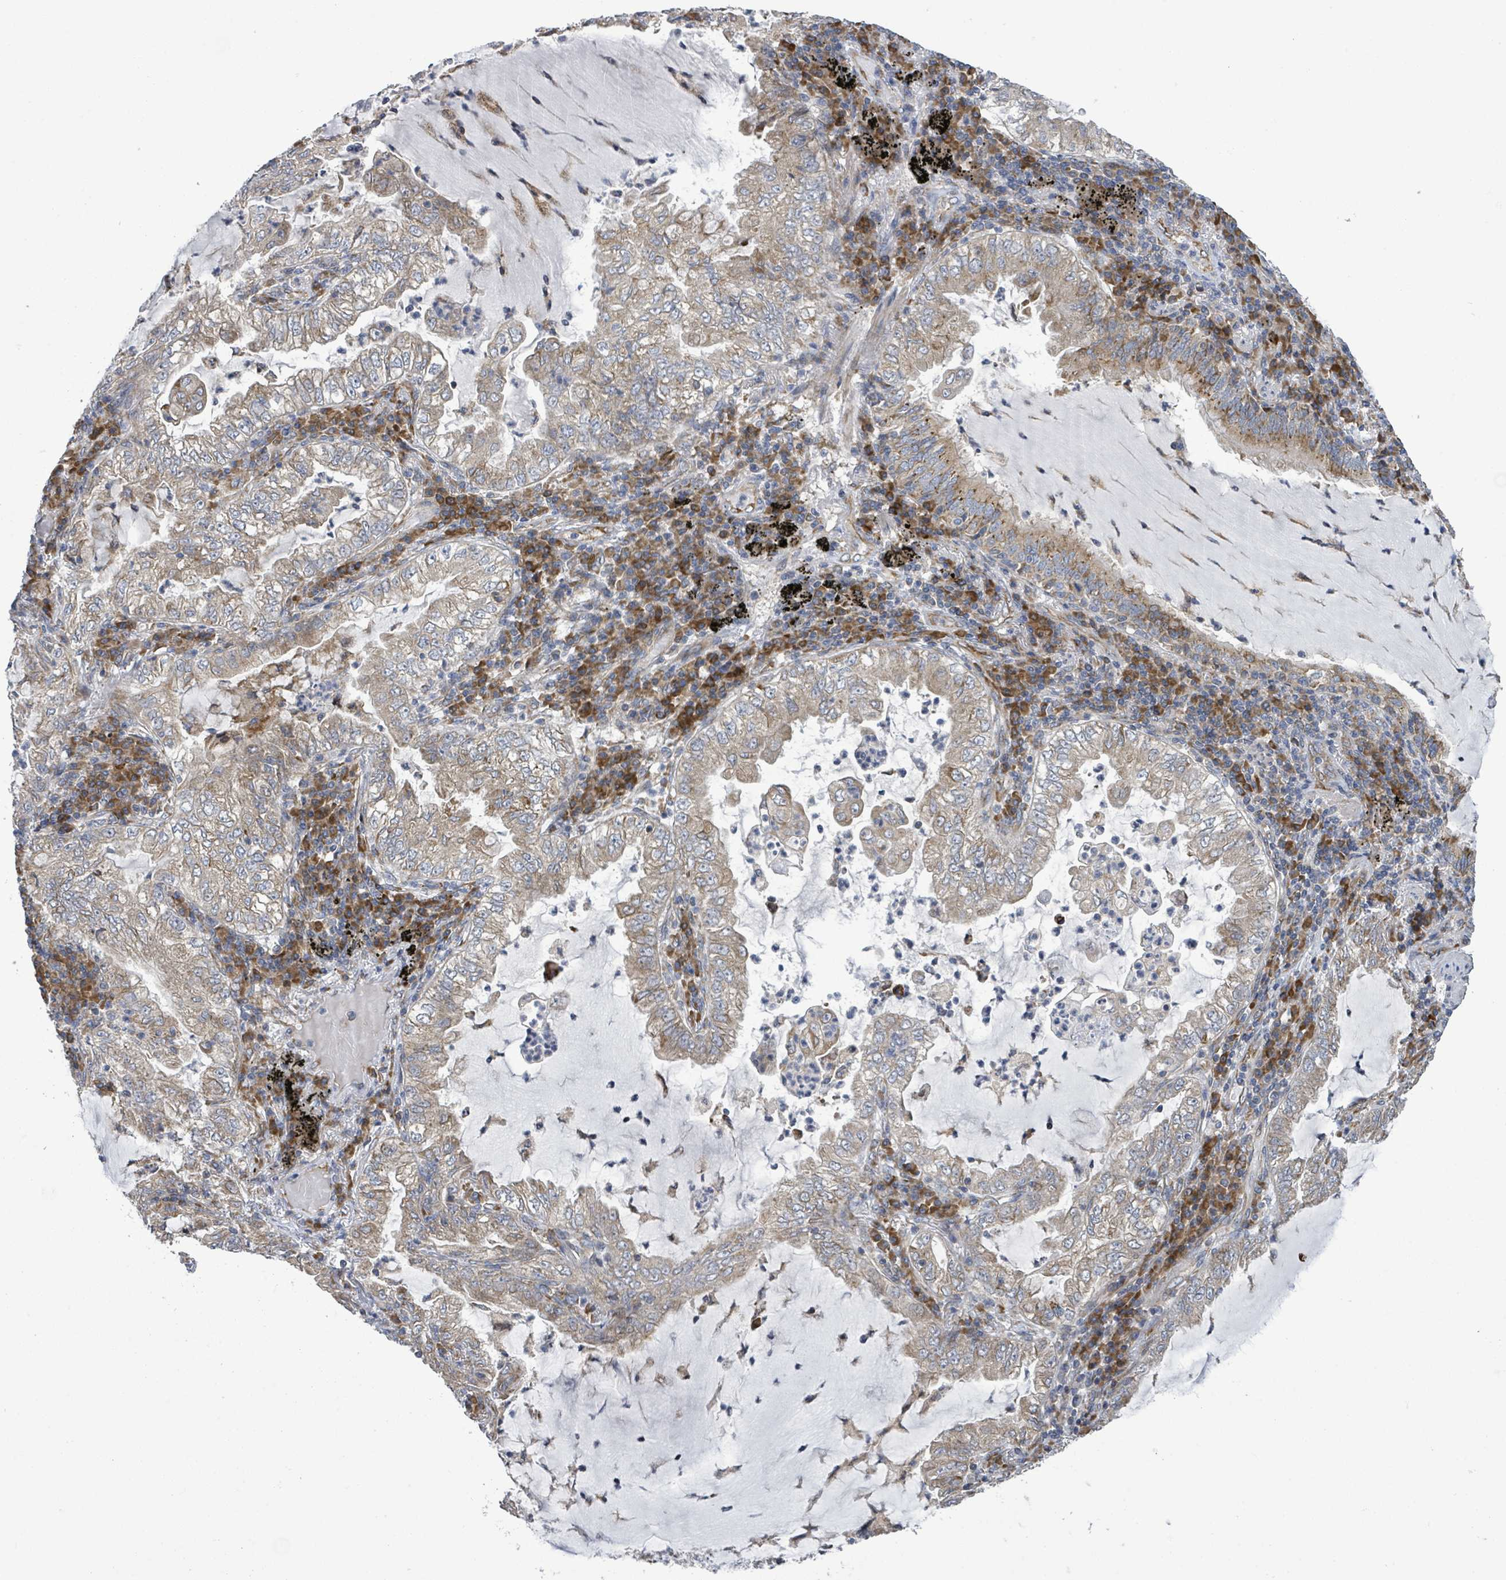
{"staining": {"intensity": "weak", "quantity": ">75%", "location": "cytoplasmic/membranous"}, "tissue": "lung cancer", "cell_type": "Tumor cells", "image_type": "cancer", "snomed": [{"axis": "morphology", "description": "Adenocarcinoma, NOS"}, {"axis": "topography", "description": "Lung"}], "caption": "Immunohistochemical staining of human adenocarcinoma (lung) displays low levels of weak cytoplasmic/membranous expression in about >75% of tumor cells.", "gene": "NOMO1", "patient": {"sex": "female", "age": 73}}